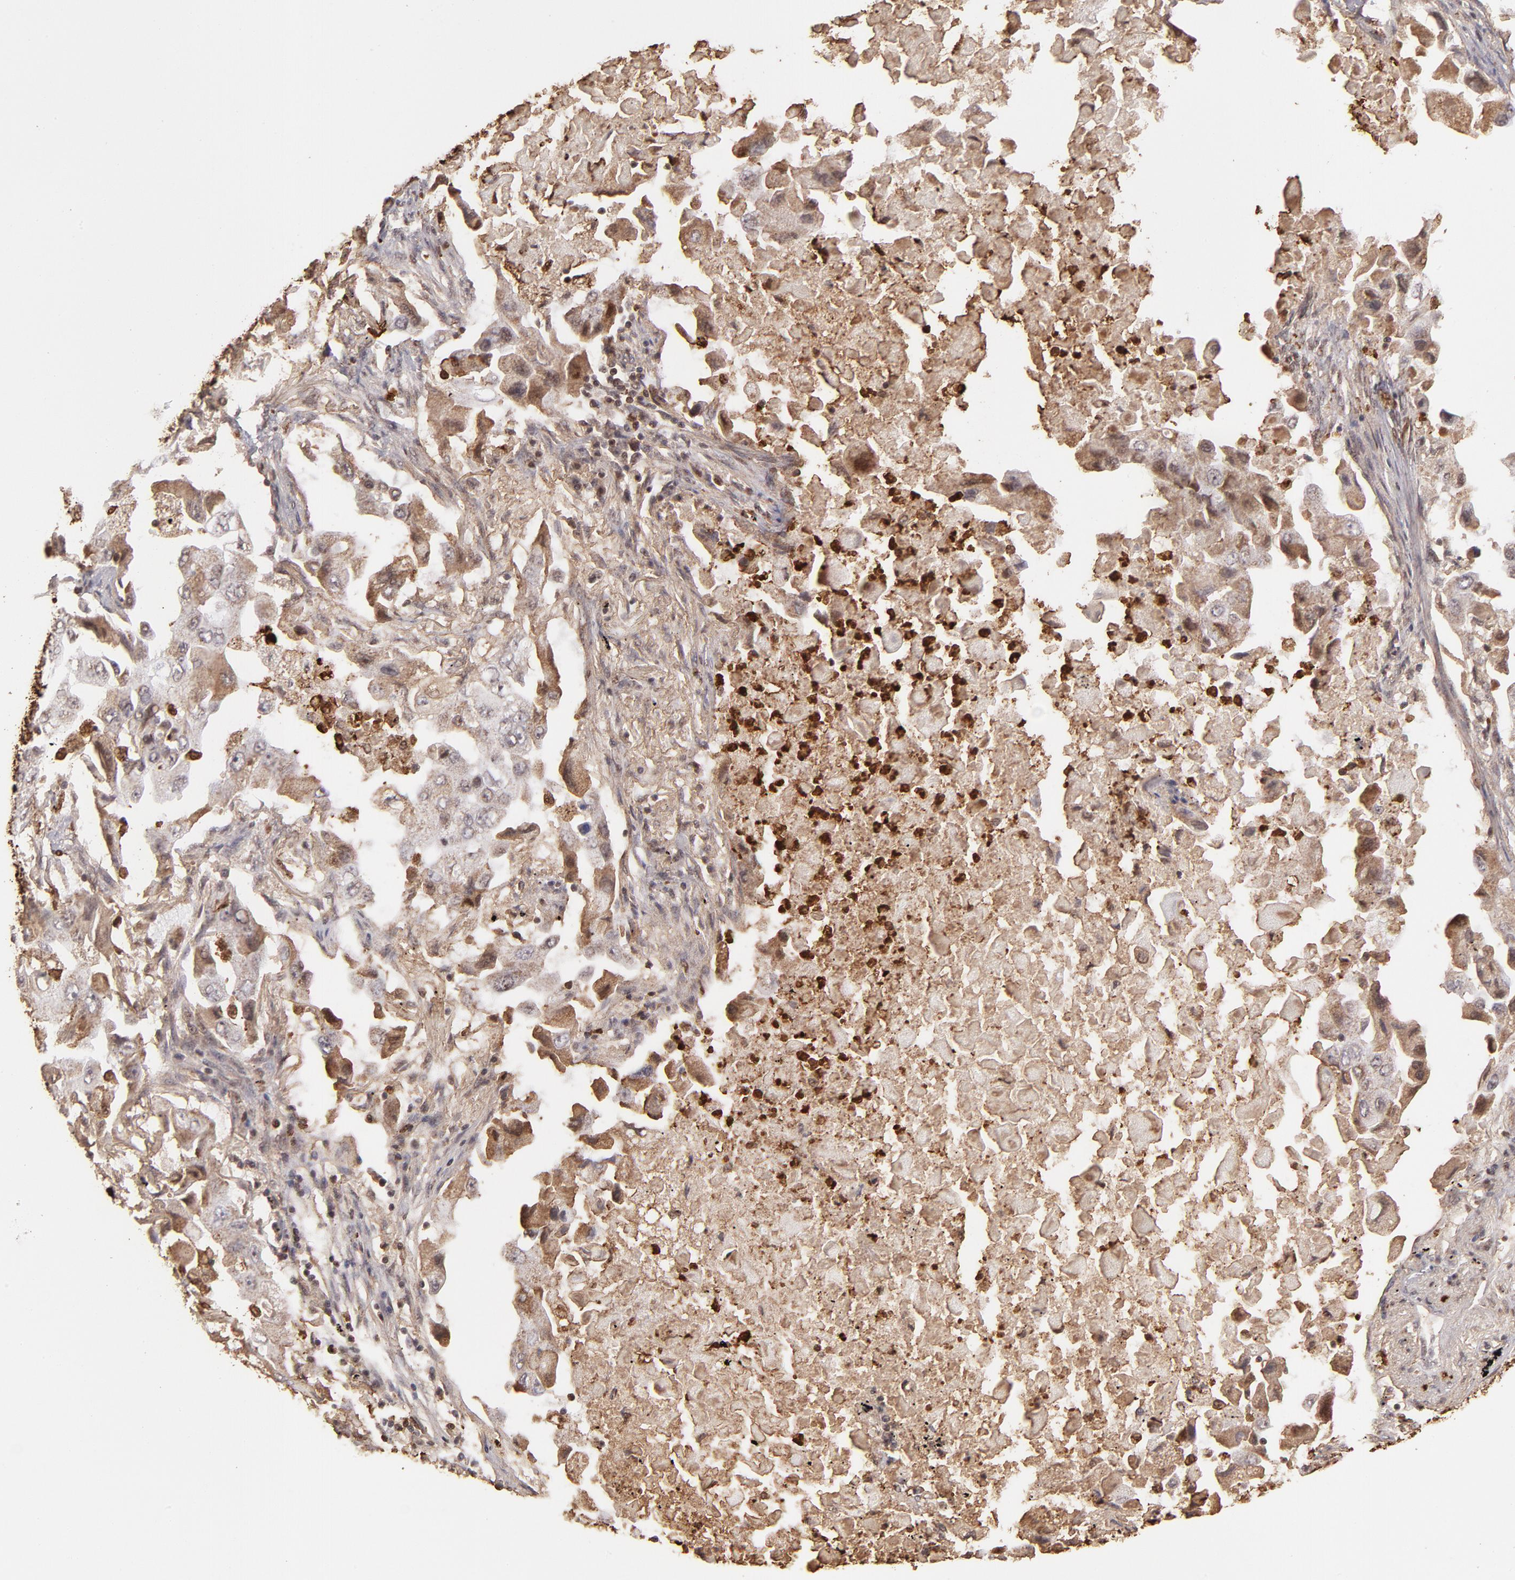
{"staining": {"intensity": "weak", "quantity": ">75%", "location": "cytoplasmic/membranous,nuclear"}, "tissue": "lung cancer", "cell_type": "Tumor cells", "image_type": "cancer", "snomed": [{"axis": "morphology", "description": "Adenocarcinoma, NOS"}, {"axis": "topography", "description": "Lung"}], "caption": "Weak cytoplasmic/membranous and nuclear expression for a protein is present in about >75% of tumor cells of lung adenocarcinoma using immunohistochemistry.", "gene": "ZFX", "patient": {"sex": "female", "age": 65}}